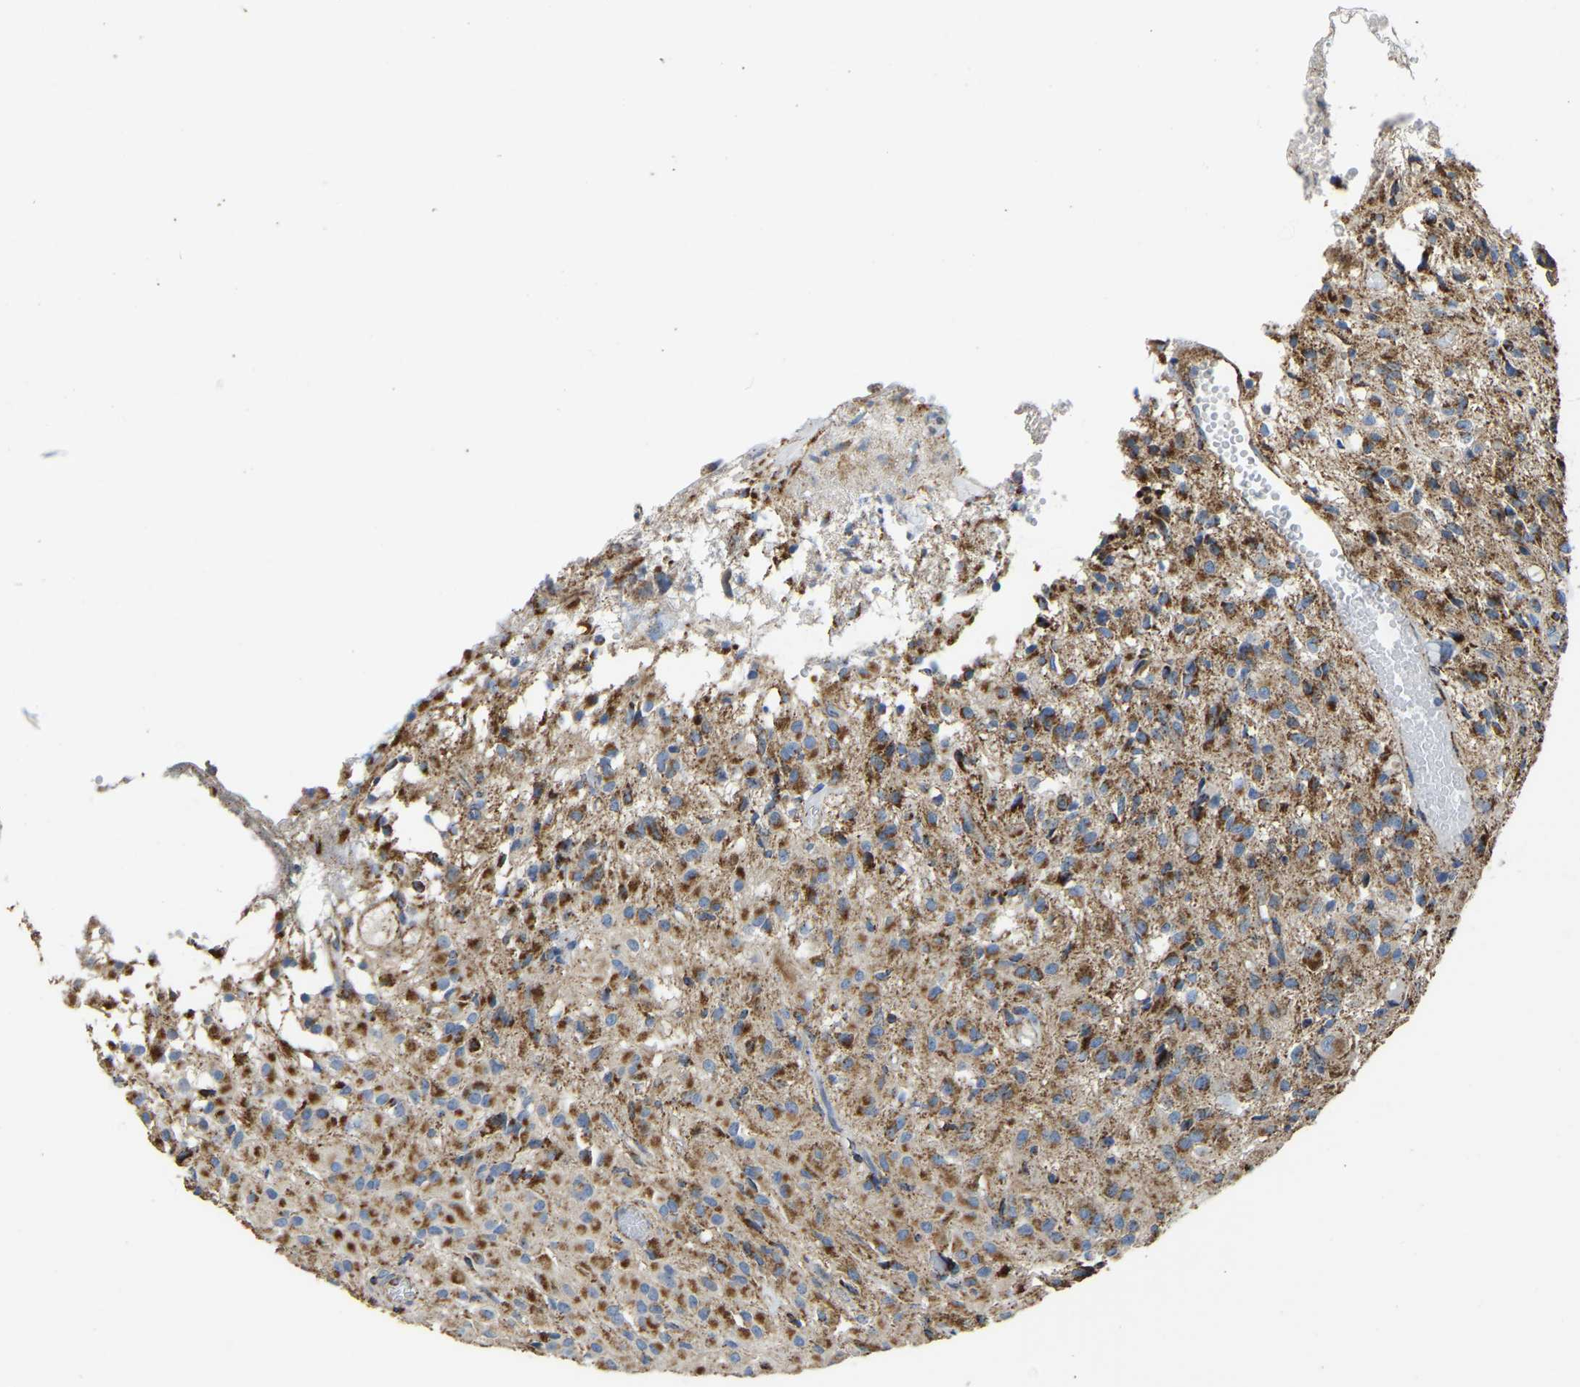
{"staining": {"intensity": "strong", "quantity": ">75%", "location": "cytoplasmic/membranous"}, "tissue": "glioma", "cell_type": "Tumor cells", "image_type": "cancer", "snomed": [{"axis": "morphology", "description": "Glioma, malignant, High grade"}, {"axis": "topography", "description": "Brain"}], "caption": "Immunohistochemical staining of human malignant high-grade glioma displays high levels of strong cytoplasmic/membranous protein expression in about >75% of tumor cells.", "gene": "ETFA", "patient": {"sex": "female", "age": 59}}